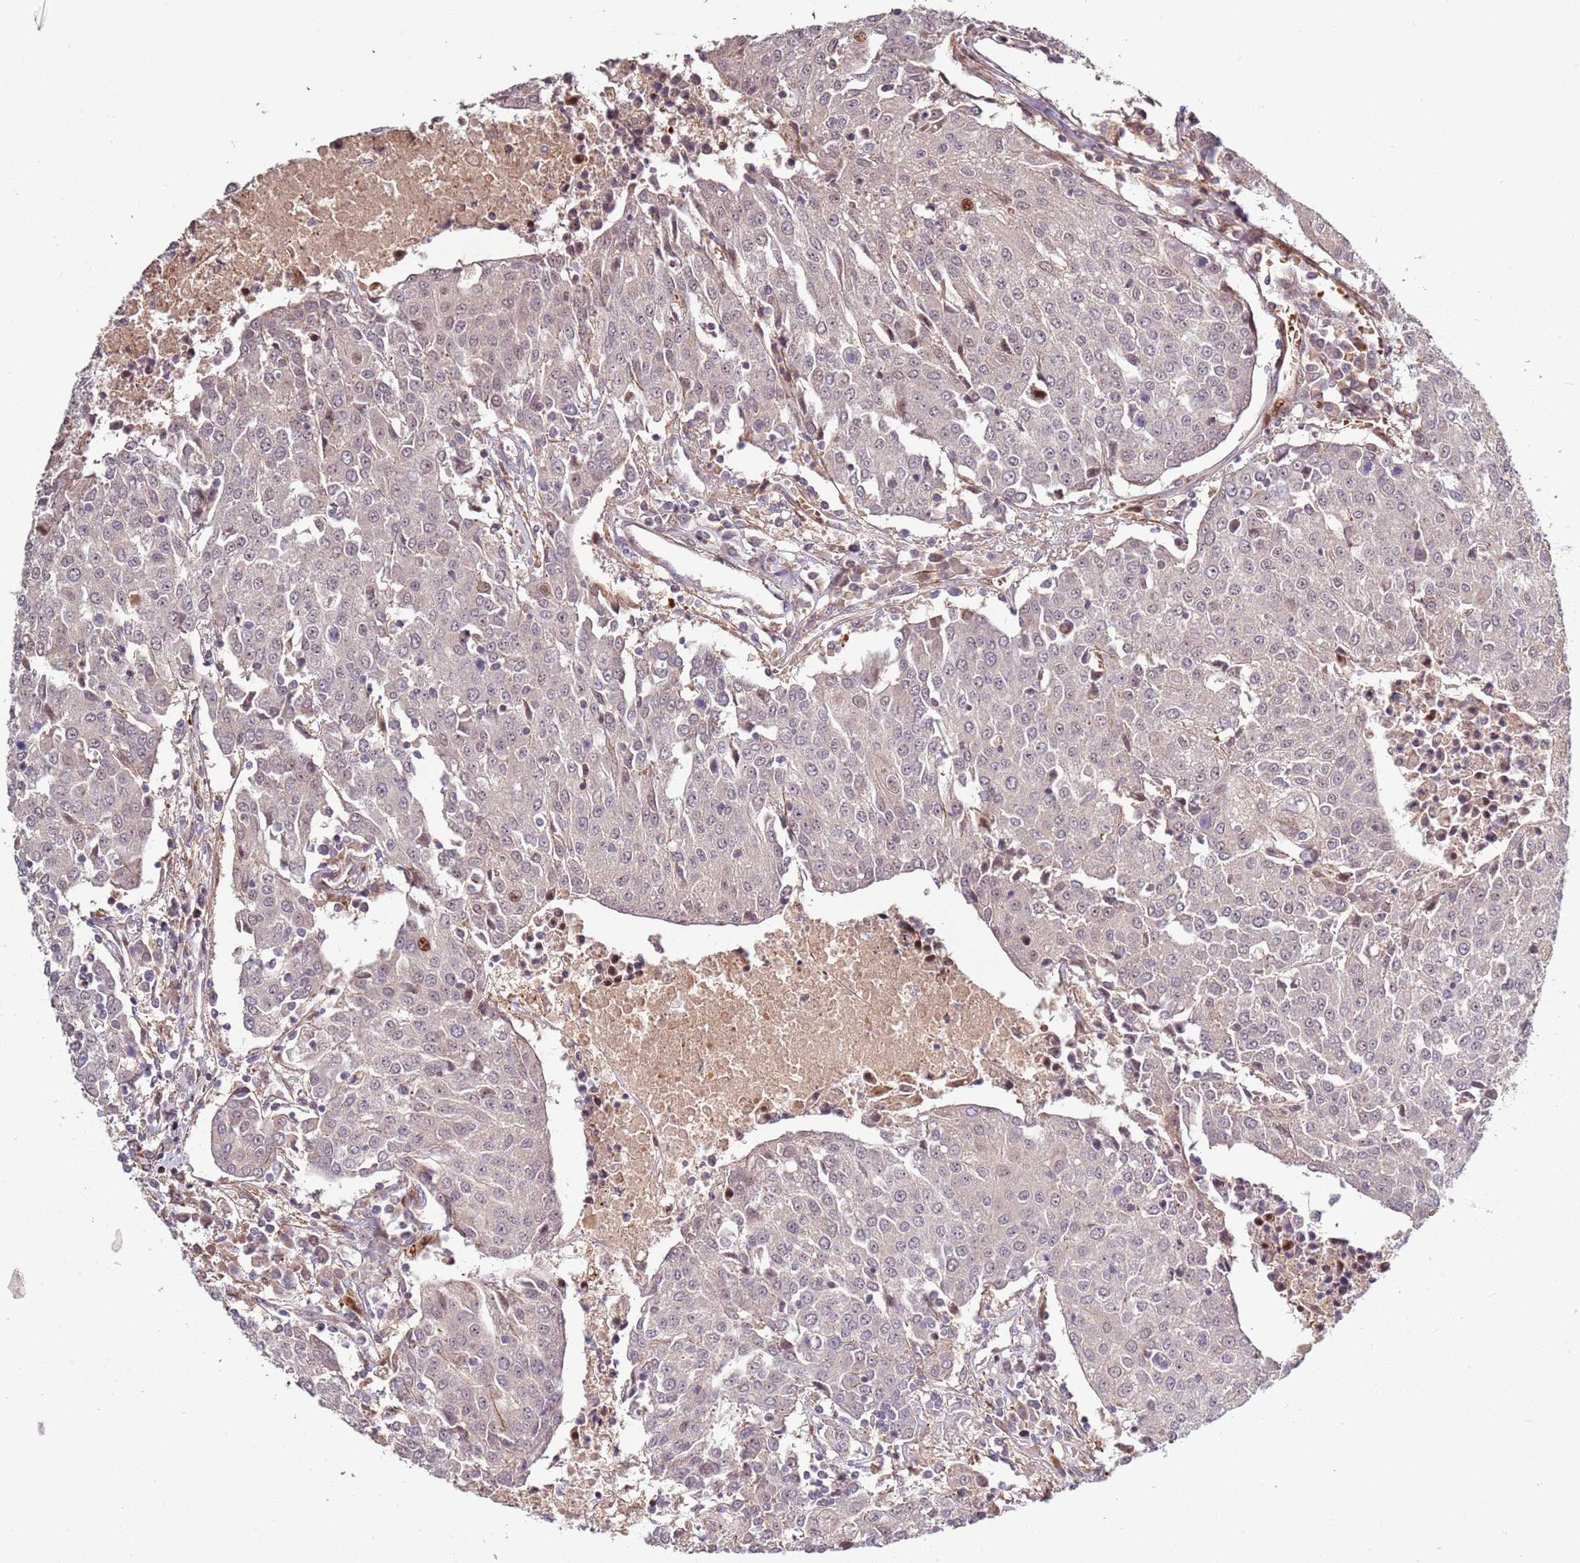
{"staining": {"intensity": "negative", "quantity": "none", "location": "none"}, "tissue": "urothelial cancer", "cell_type": "Tumor cells", "image_type": "cancer", "snomed": [{"axis": "morphology", "description": "Urothelial carcinoma, High grade"}, {"axis": "topography", "description": "Urinary bladder"}], "caption": "Tumor cells show no significant positivity in urothelial cancer. The staining is performed using DAB brown chromogen with nuclei counter-stained in using hematoxylin.", "gene": "RHBDL1", "patient": {"sex": "female", "age": 85}}